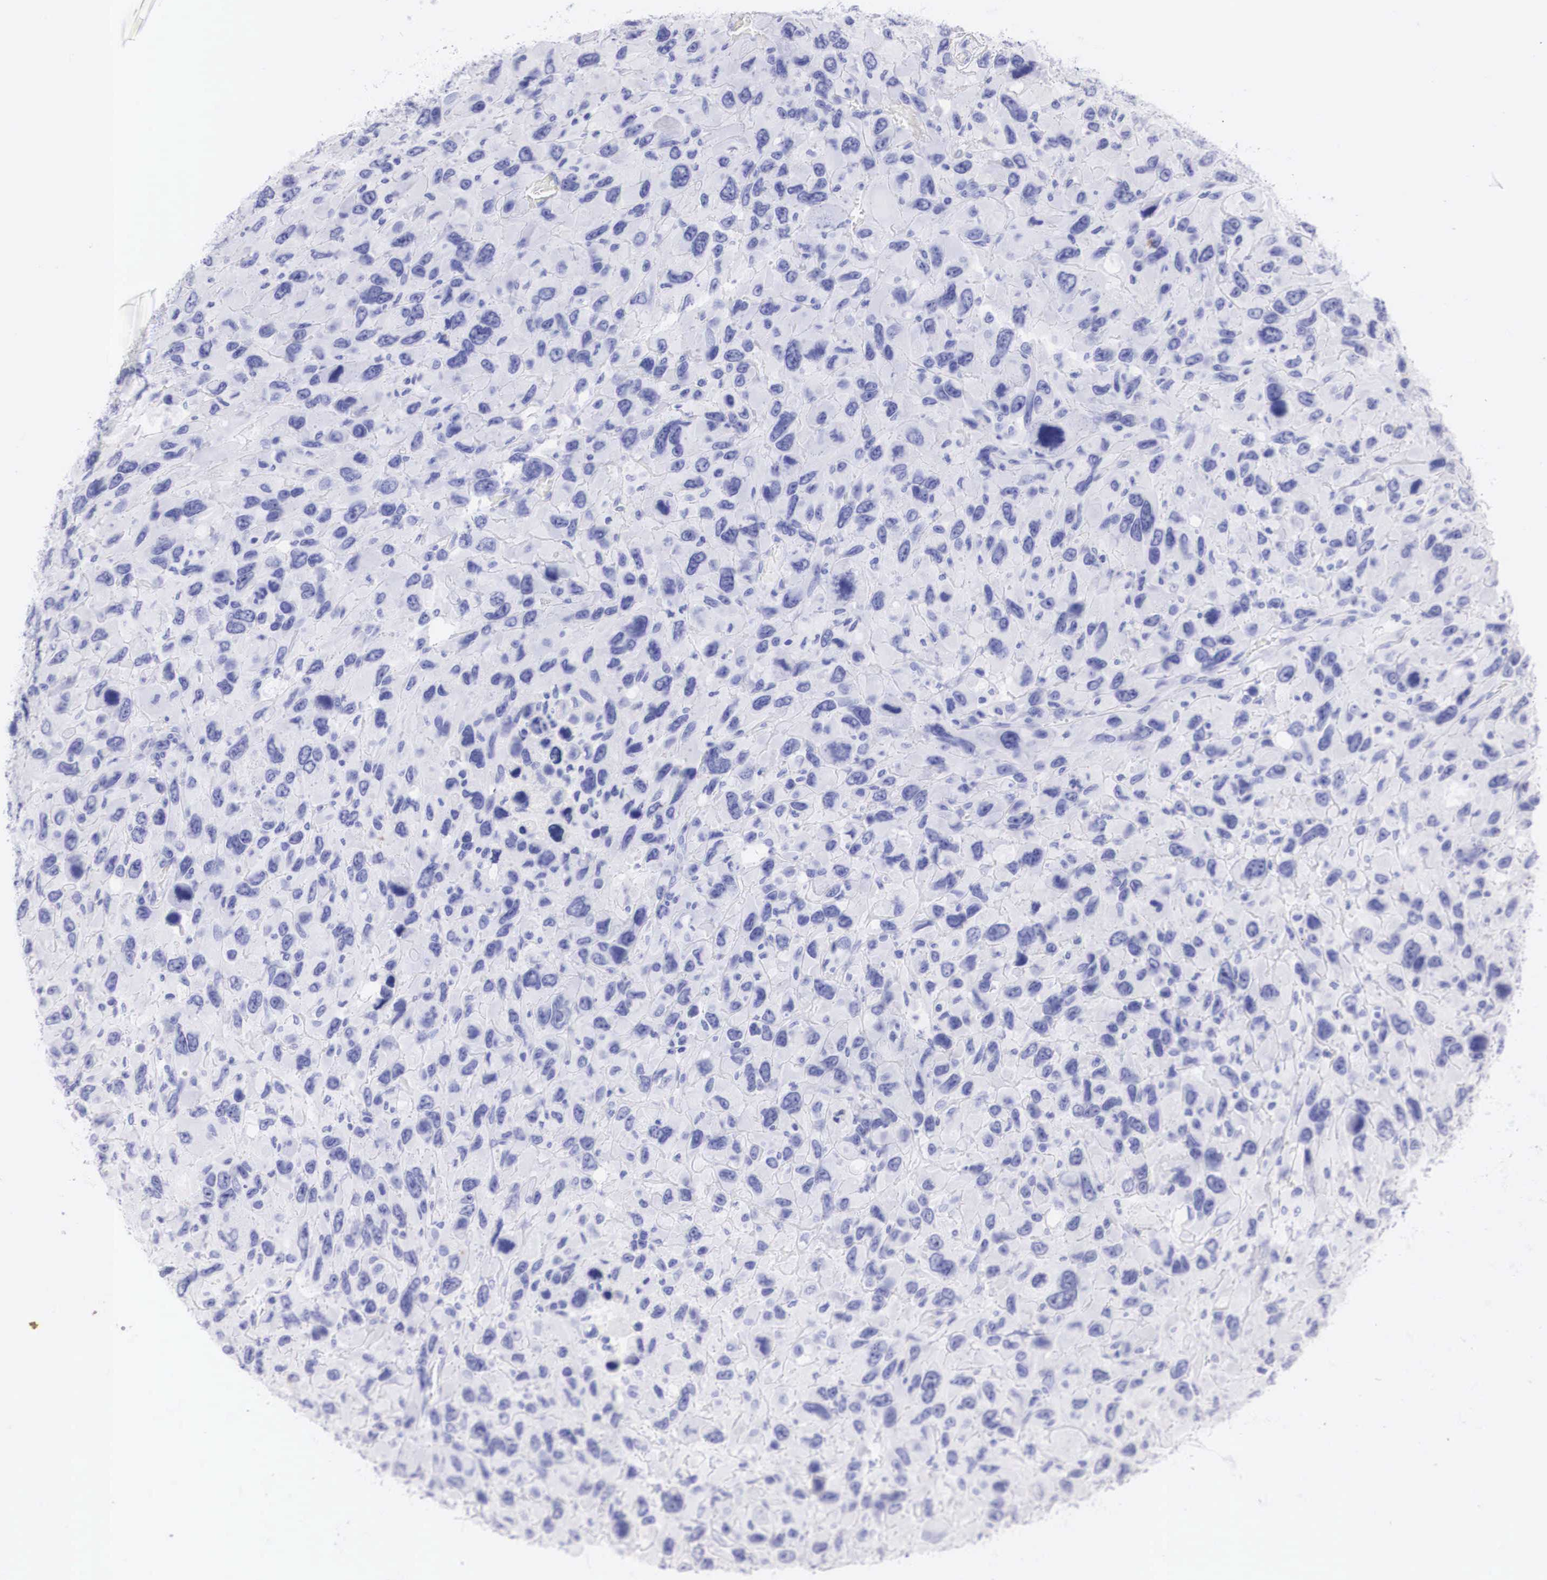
{"staining": {"intensity": "negative", "quantity": "none", "location": "none"}, "tissue": "renal cancer", "cell_type": "Tumor cells", "image_type": "cancer", "snomed": [{"axis": "morphology", "description": "Adenocarcinoma, NOS"}, {"axis": "topography", "description": "Kidney"}], "caption": "Immunohistochemistry (IHC) micrograph of adenocarcinoma (renal) stained for a protein (brown), which displays no positivity in tumor cells. Brightfield microscopy of immunohistochemistry stained with DAB (brown) and hematoxylin (blue), captured at high magnification.", "gene": "TYR", "patient": {"sex": "male", "age": 79}}